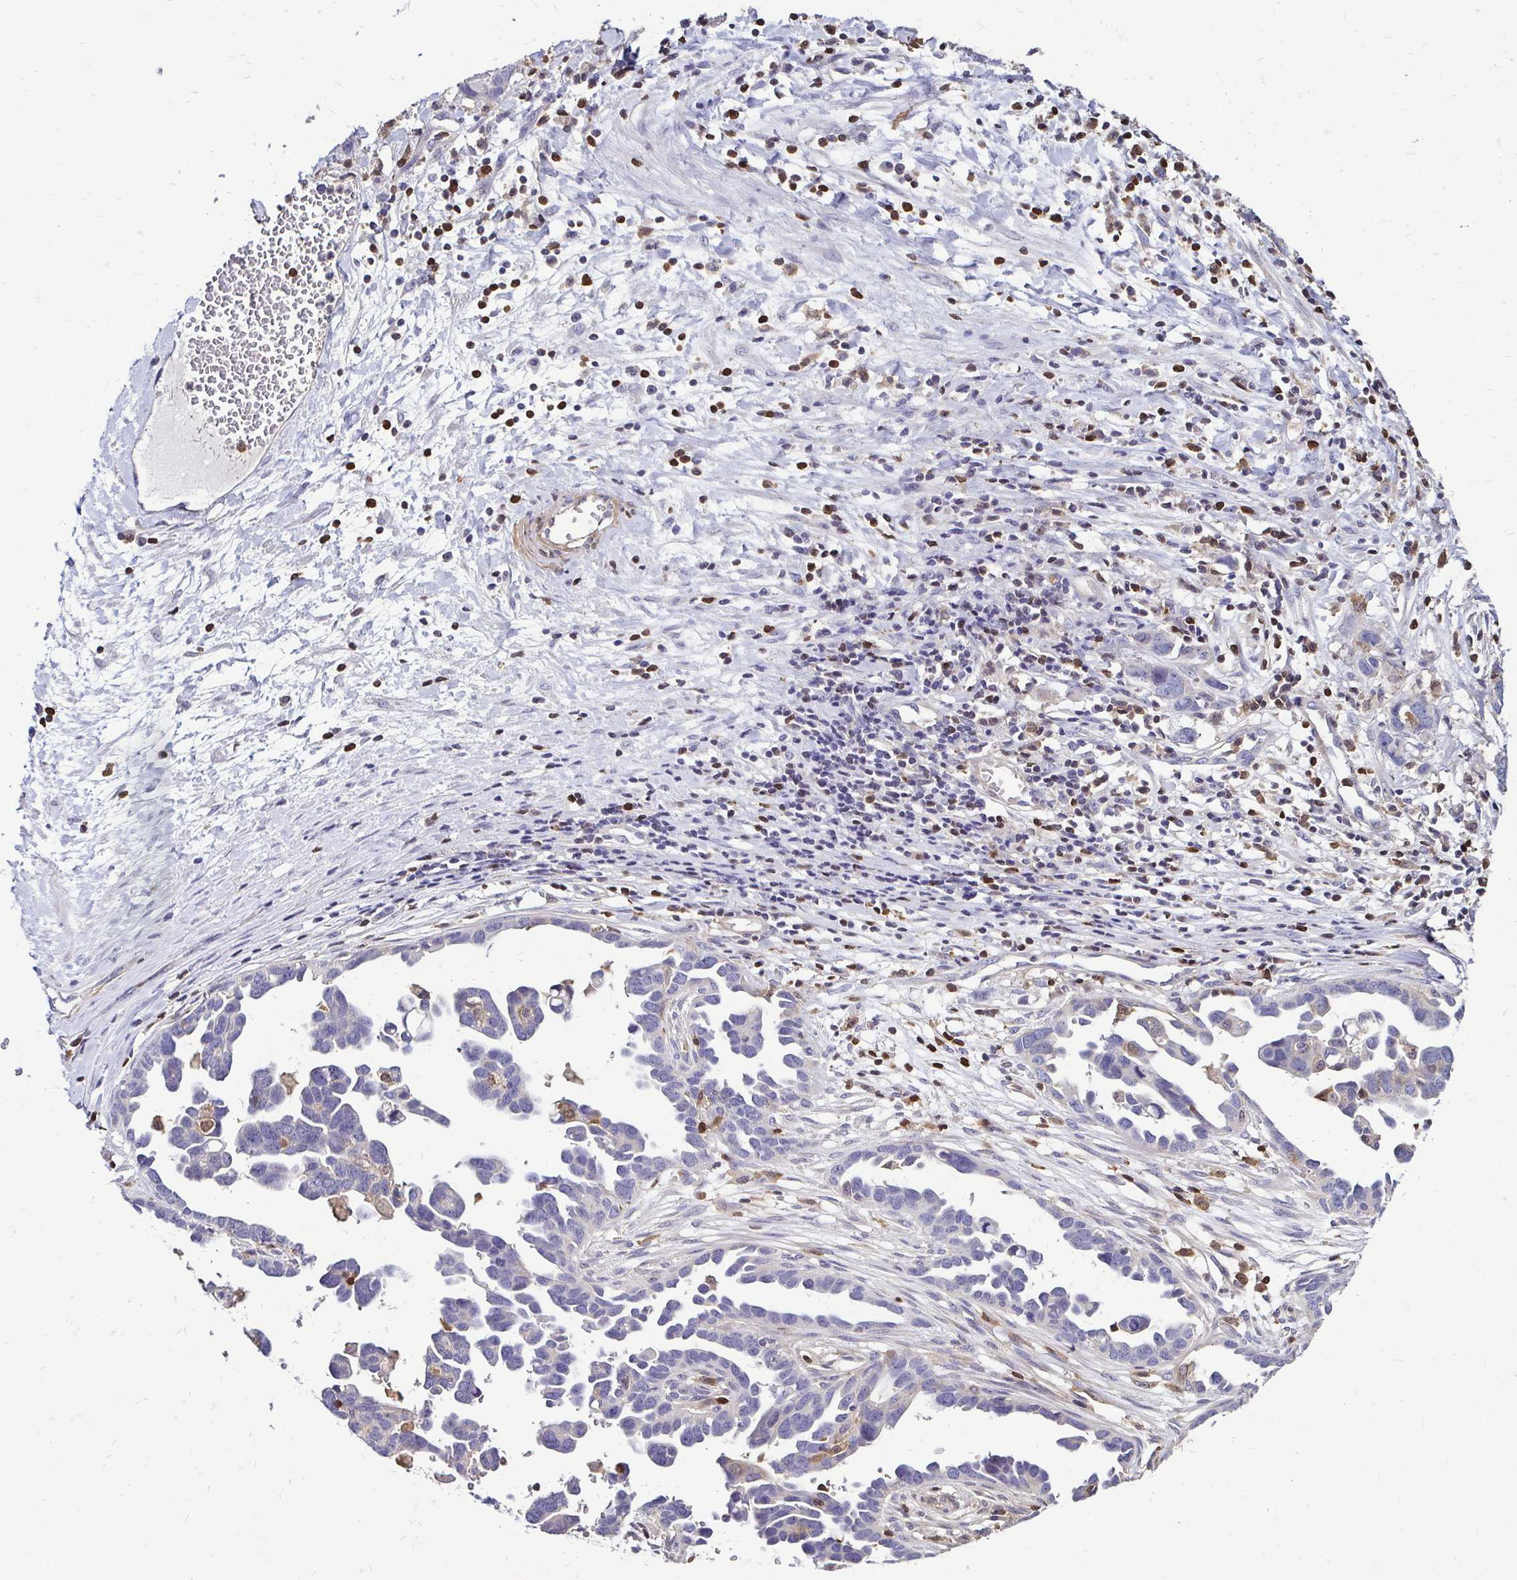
{"staining": {"intensity": "negative", "quantity": "none", "location": "none"}, "tissue": "ovarian cancer", "cell_type": "Tumor cells", "image_type": "cancer", "snomed": [{"axis": "morphology", "description": "Cystadenocarcinoma, serous, NOS"}, {"axis": "topography", "description": "Ovary"}], "caption": "IHC of human serous cystadenocarcinoma (ovarian) reveals no expression in tumor cells. Brightfield microscopy of immunohistochemistry (IHC) stained with DAB (3,3'-diaminobenzidine) (brown) and hematoxylin (blue), captured at high magnification.", "gene": "ZFP1", "patient": {"sex": "female", "age": 54}}